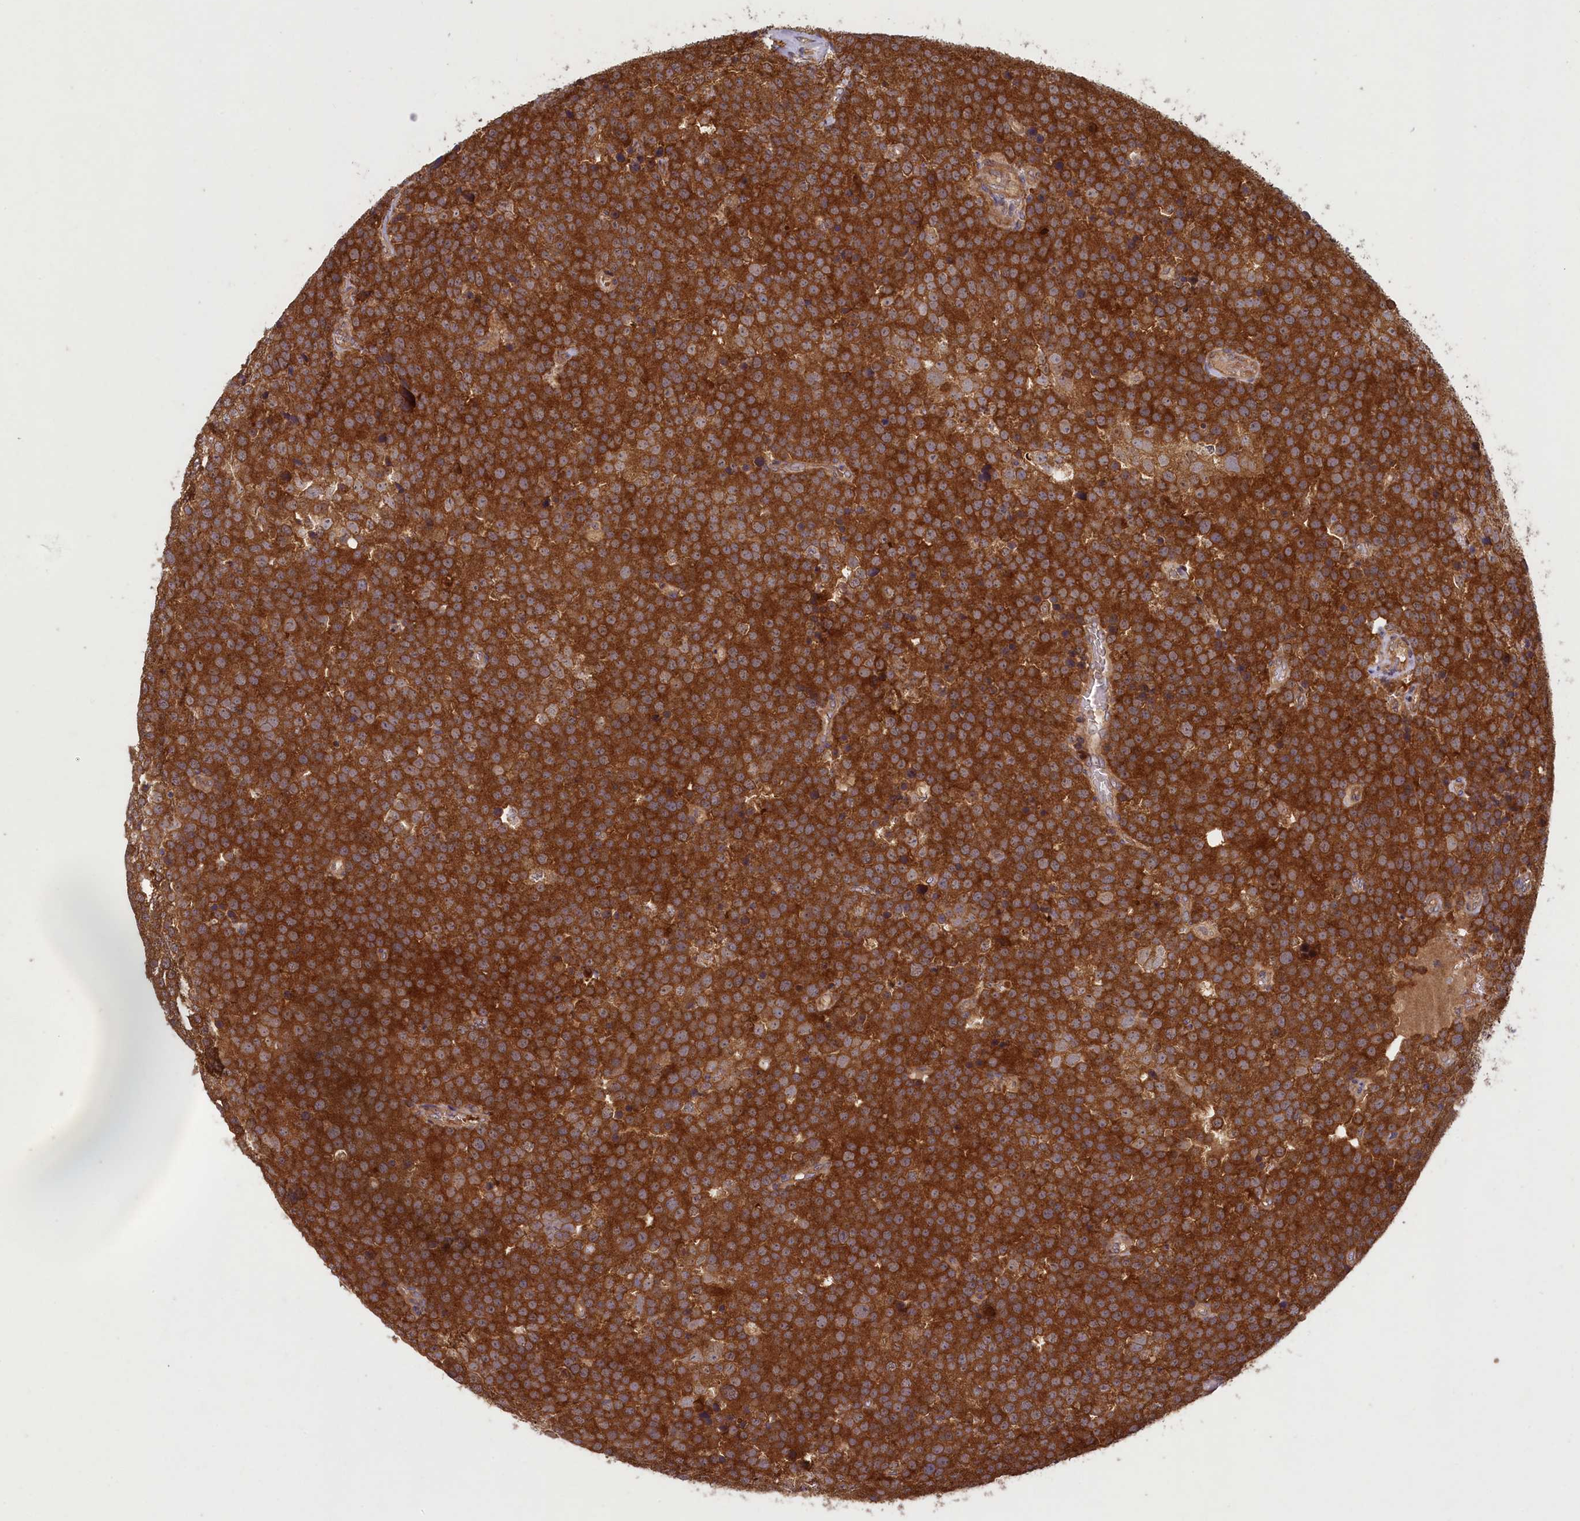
{"staining": {"intensity": "strong", "quantity": ">75%", "location": "cytoplasmic/membranous"}, "tissue": "testis cancer", "cell_type": "Tumor cells", "image_type": "cancer", "snomed": [{"axis": "morphology", "description": "Seminoma, NOS"}, {"axis": "topography", "description": "Testis"}], "caption": "Protein staining exhibits strong cytoplasmic/membranous expression in approximately >75% of tumor cells in seminoma (testis).", "gene": "CIAO2B", "patient": {"sex": "male", "age": 71}}